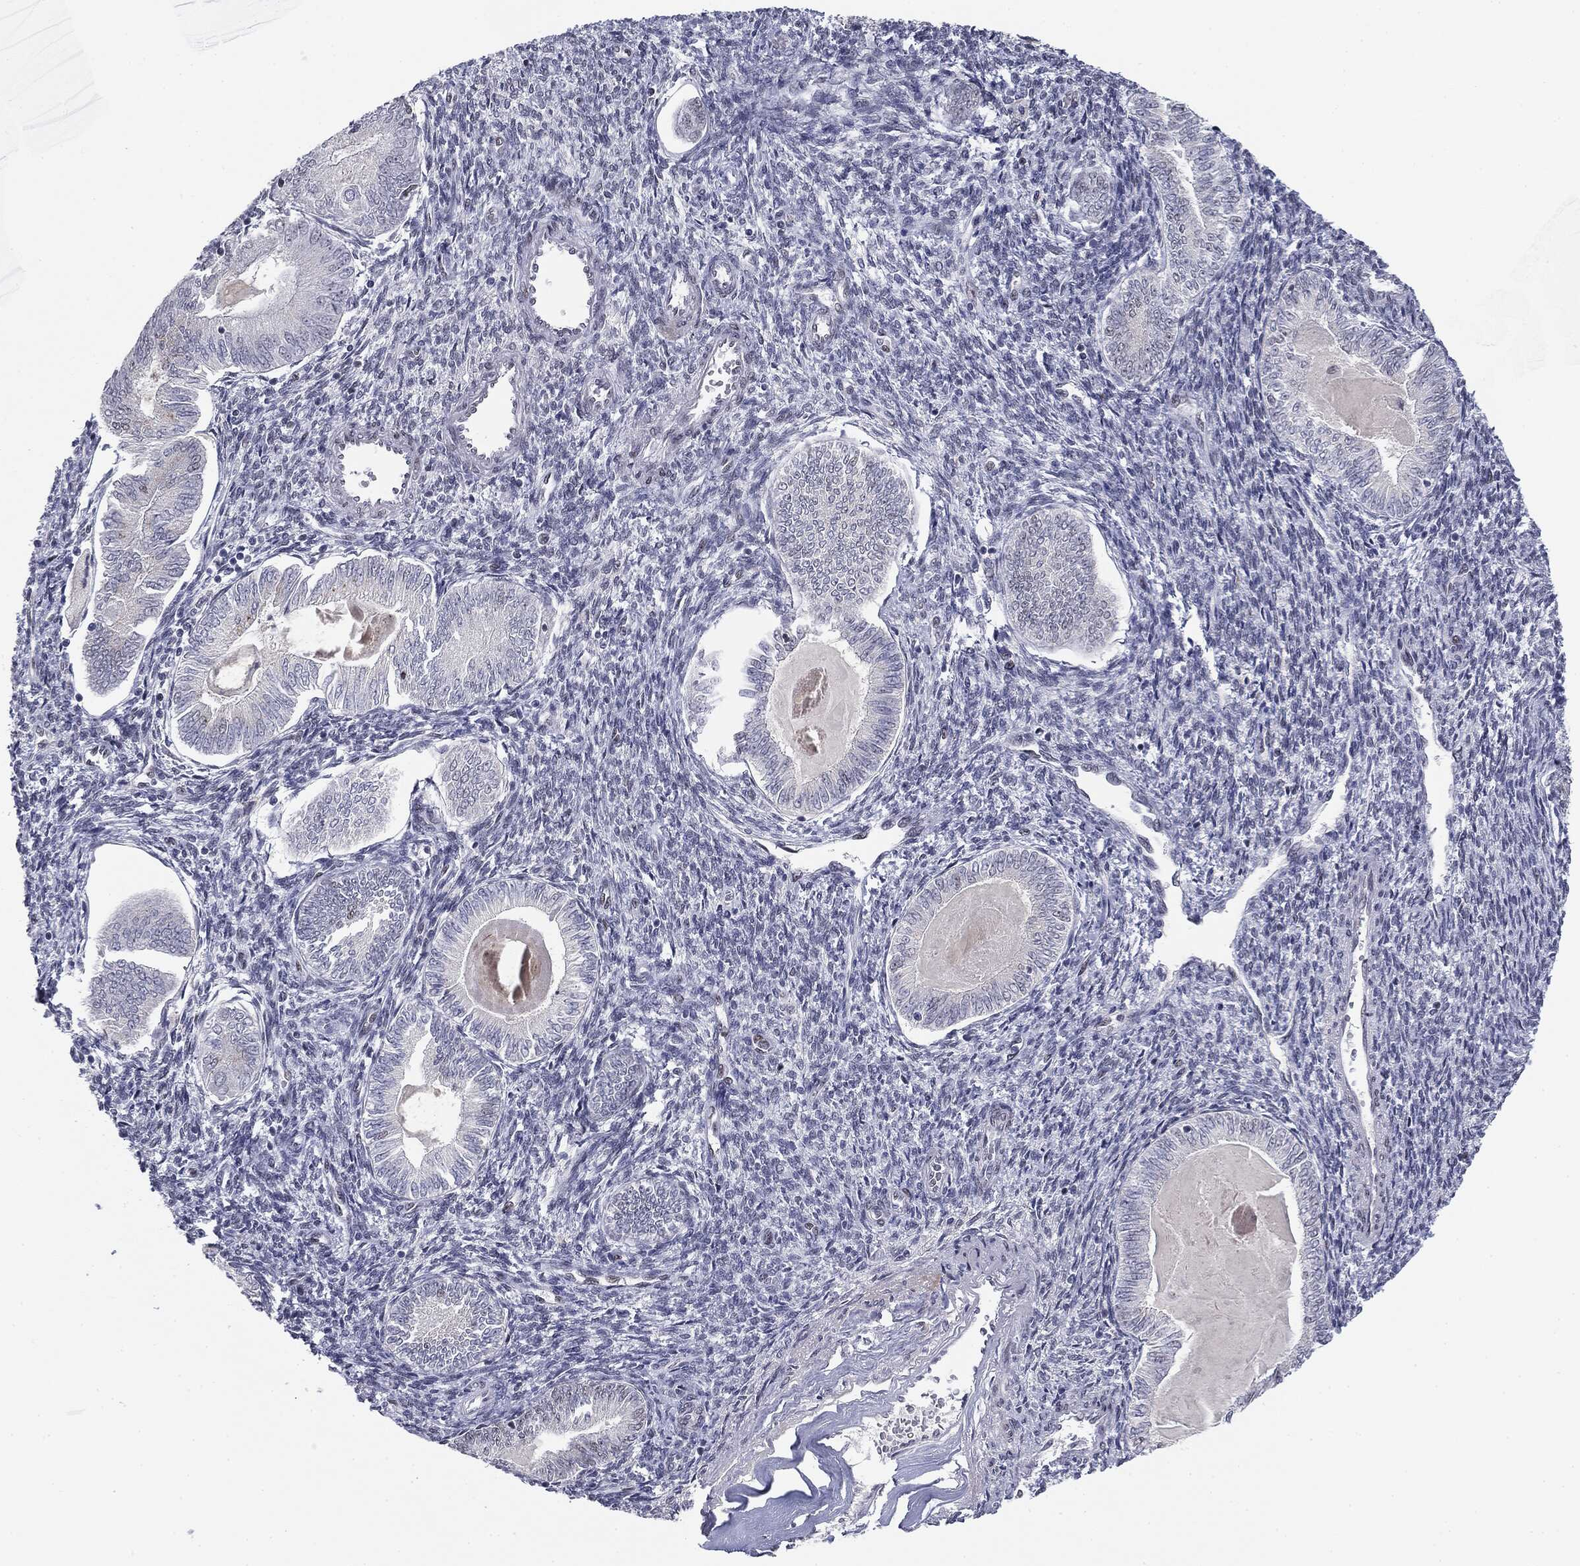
{"staining": {"intensity": "negative", "quantity": "none", "location": "none"}, "tissue": "endometrial cancer", "cell_type": "Tumor cells", "image_type": "cancer", "snomed": [{"axis": "morphology", "description": "Carcinoma, NOS"}, {"axis": "topography", "description": "Uterus"}], "caption": "The IHC micrograph has no significant expression in tumor cells of endometrial cancer tissue.", "gene": "MDC1", "patient": {"sex": "female", "age": 76}}